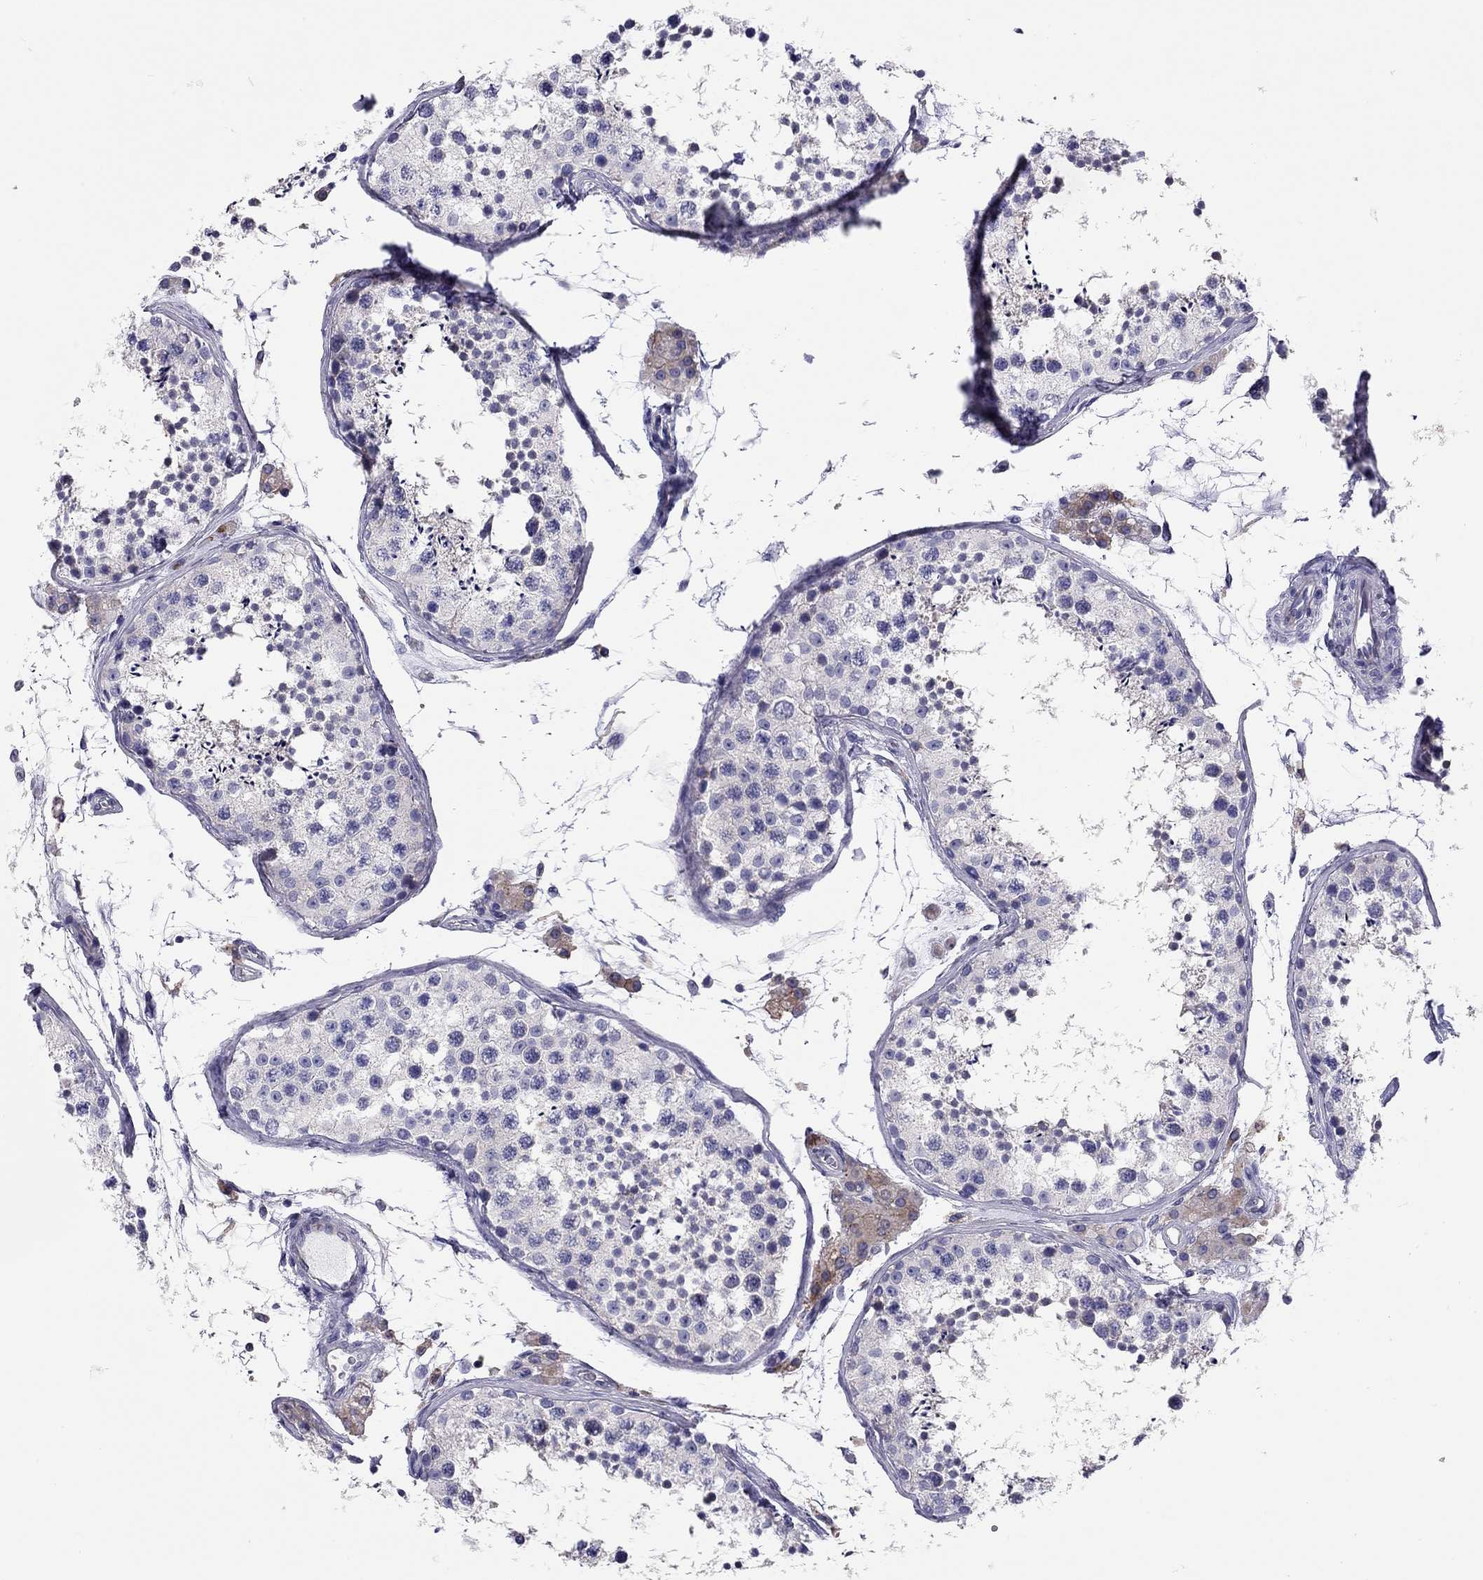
{"staining": {"intensity": "negative", "quantity": "none", "location": "none"}, "tissue": "testis", "cell_type": "Cells in seminiferous ducts", "image_type": "normal", "snomed": [{"axis": "morphology", "description": "Normal tissue, NOS"}, {"axis": "topography", "description": "Testis"}], "caption": "DAB (3,3'-diaminobenzidine) immunohistochemical staining of benign human testis displays no significant positivity in cells in seminiferous ducts. The staining was performed using DAB (3,3'-diaminobenzidine) to visualize the protein expression in brown, while the nuclei were stained in blue with hematoxylin (Magnification: 20x).", "gene": "SCARB1", "patient": {"sex": "male", "age": 41}}